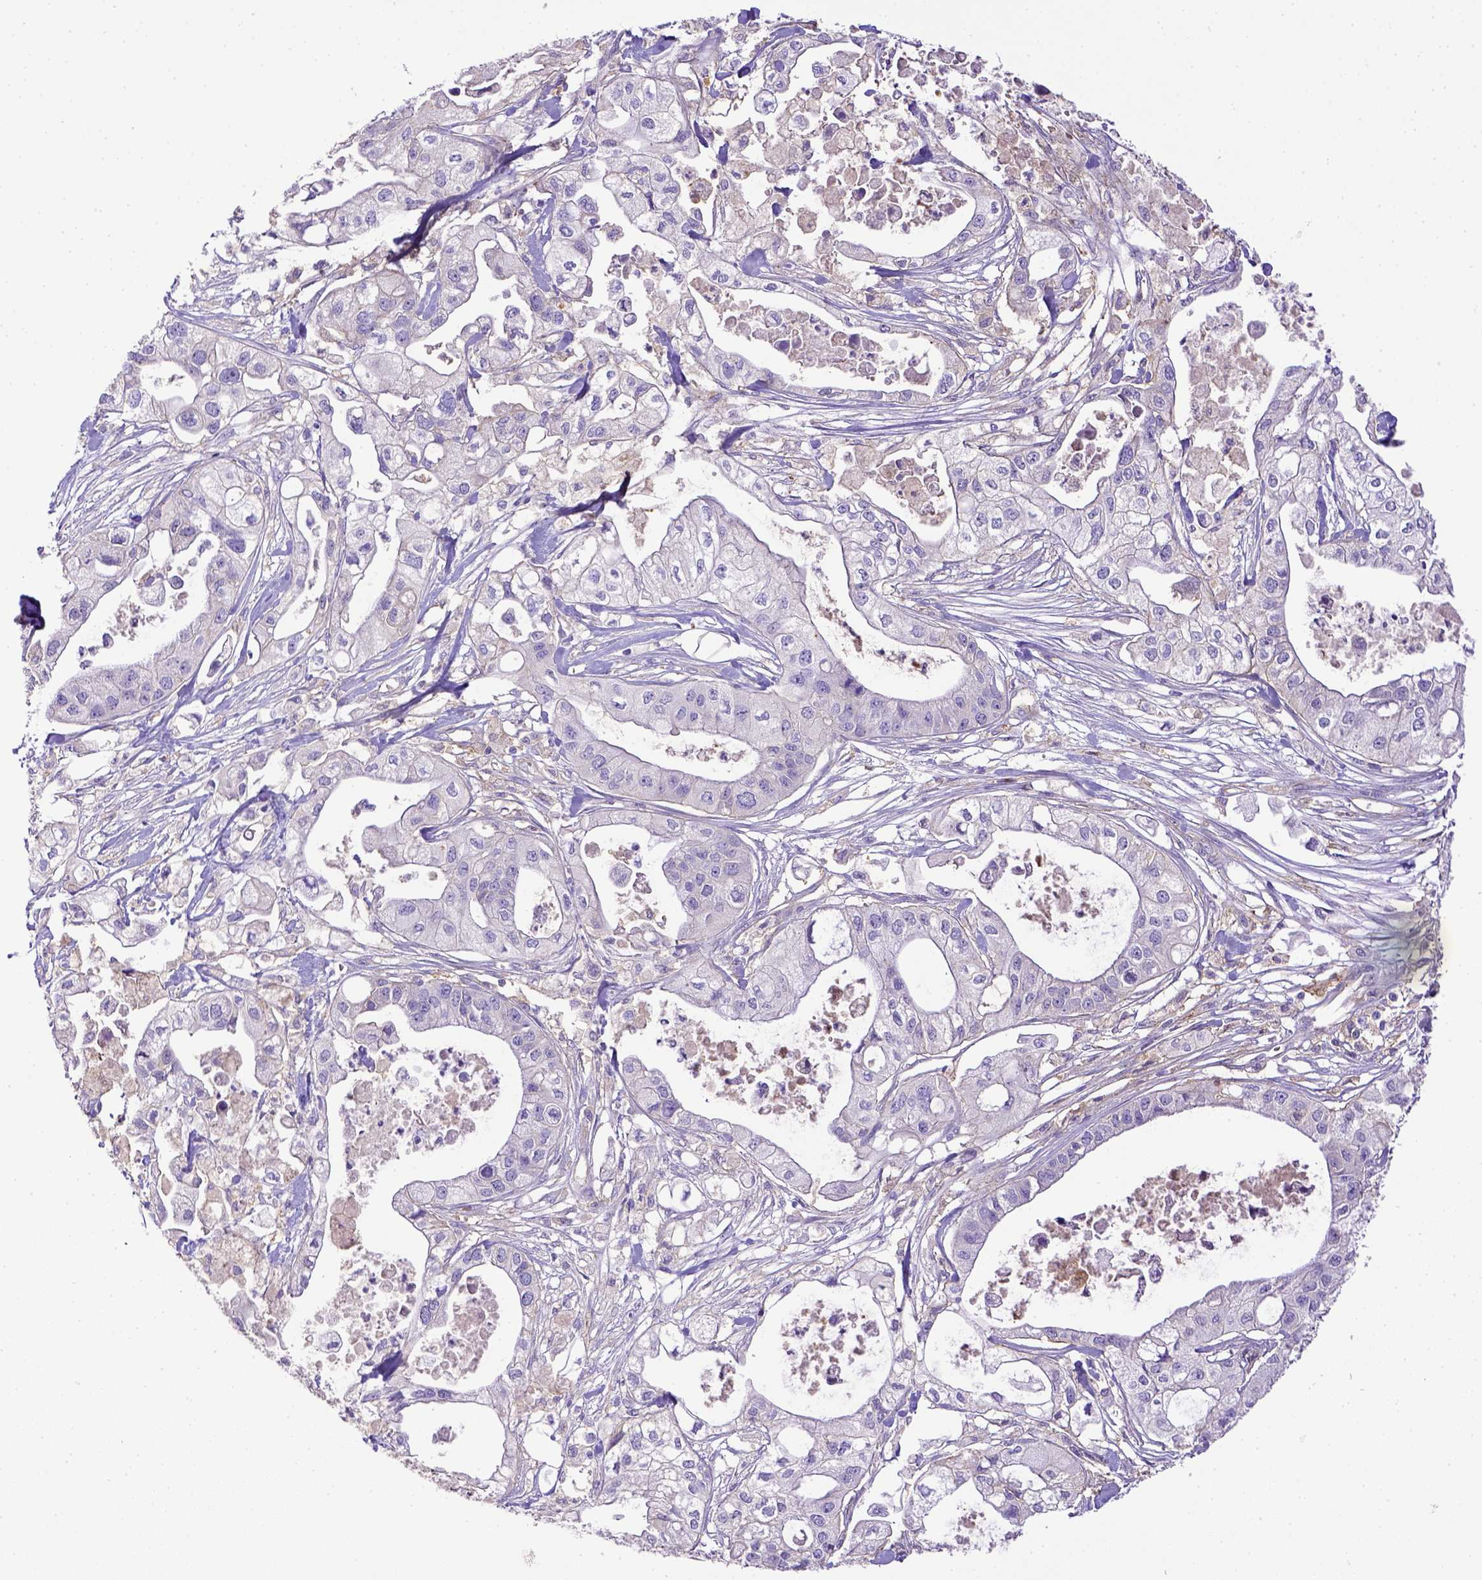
{"staining": {"intensity": "negative", "quantity": "none", "location": "none"}, "tissue": "pancreatic cancer", "cell_type": "Tumor cells", "image_type": "cancer", "snomed": [{"axis": "morphology", "description": "Adenocarcinoma, NOS"}, {"axis": "topography", "description": "Pancreas"}], "caption": "This is an immunohistochemistry (IHC) histopathology image of pancreatic cancer. There is no positivity in tumor cells.", "gene": "CD40", "patient": {"sex": "male", "age": 70}}